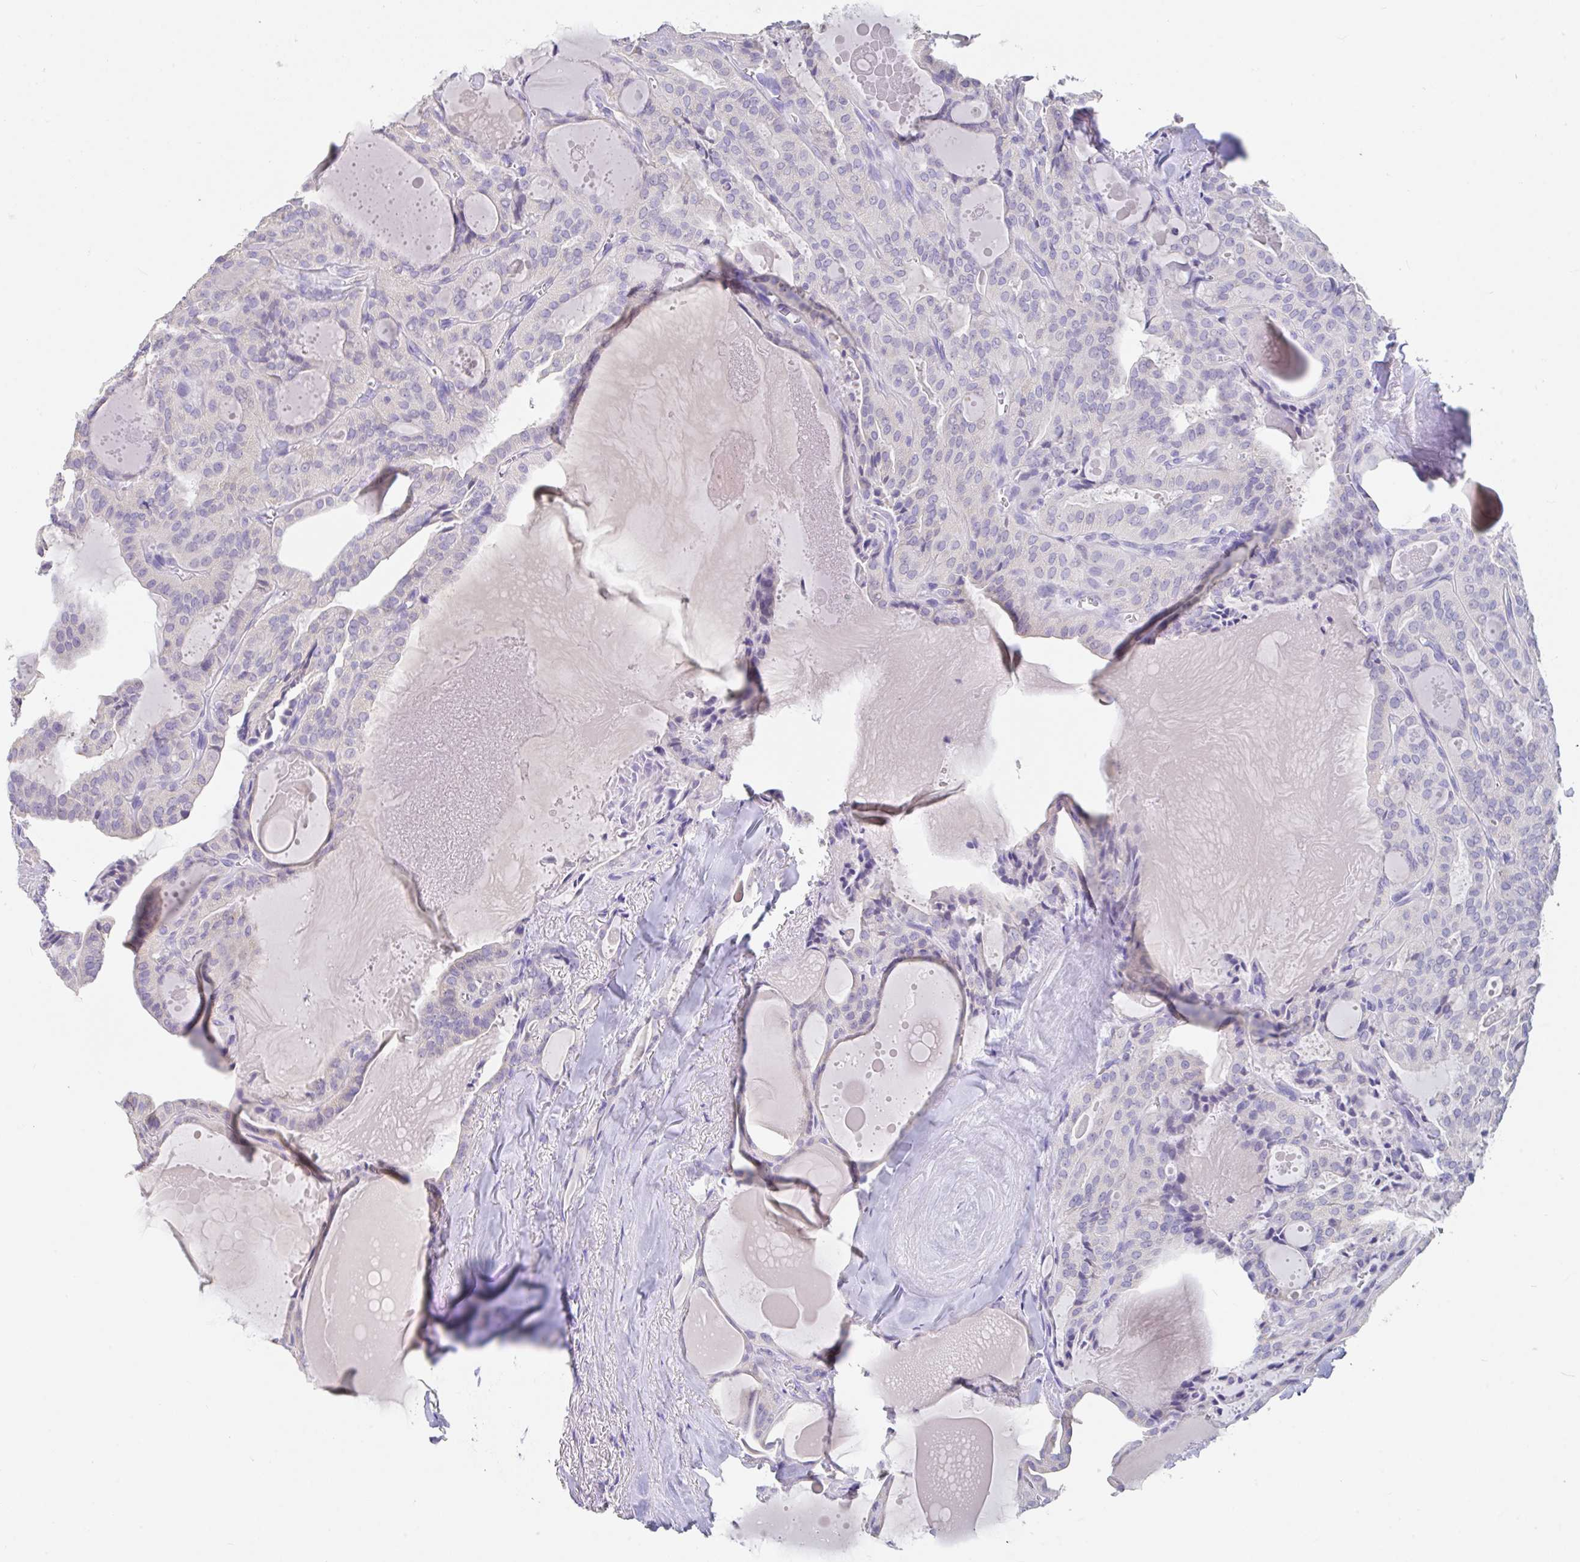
{"staining": {"intensity": "negative", "quantity": "none", "location": "none"}, "tissue": "thyroid cancer", "cell_type": "Tumor cells", "image_type": "cancer", "snomed": [{"axis": "morphology", "description": "Papillary adenocarcinoma, NOS"}, {"axis": "topography", "description": "Thyroid gland"}], "caption": "This is an immunohistochemistry (IHC) histopathology image of papillary adenocarcinoma (thyroid). There is no positivity in tumor cells.", "gene": "SLC44A4", "patient": {"sex": "male", "age": 52}}